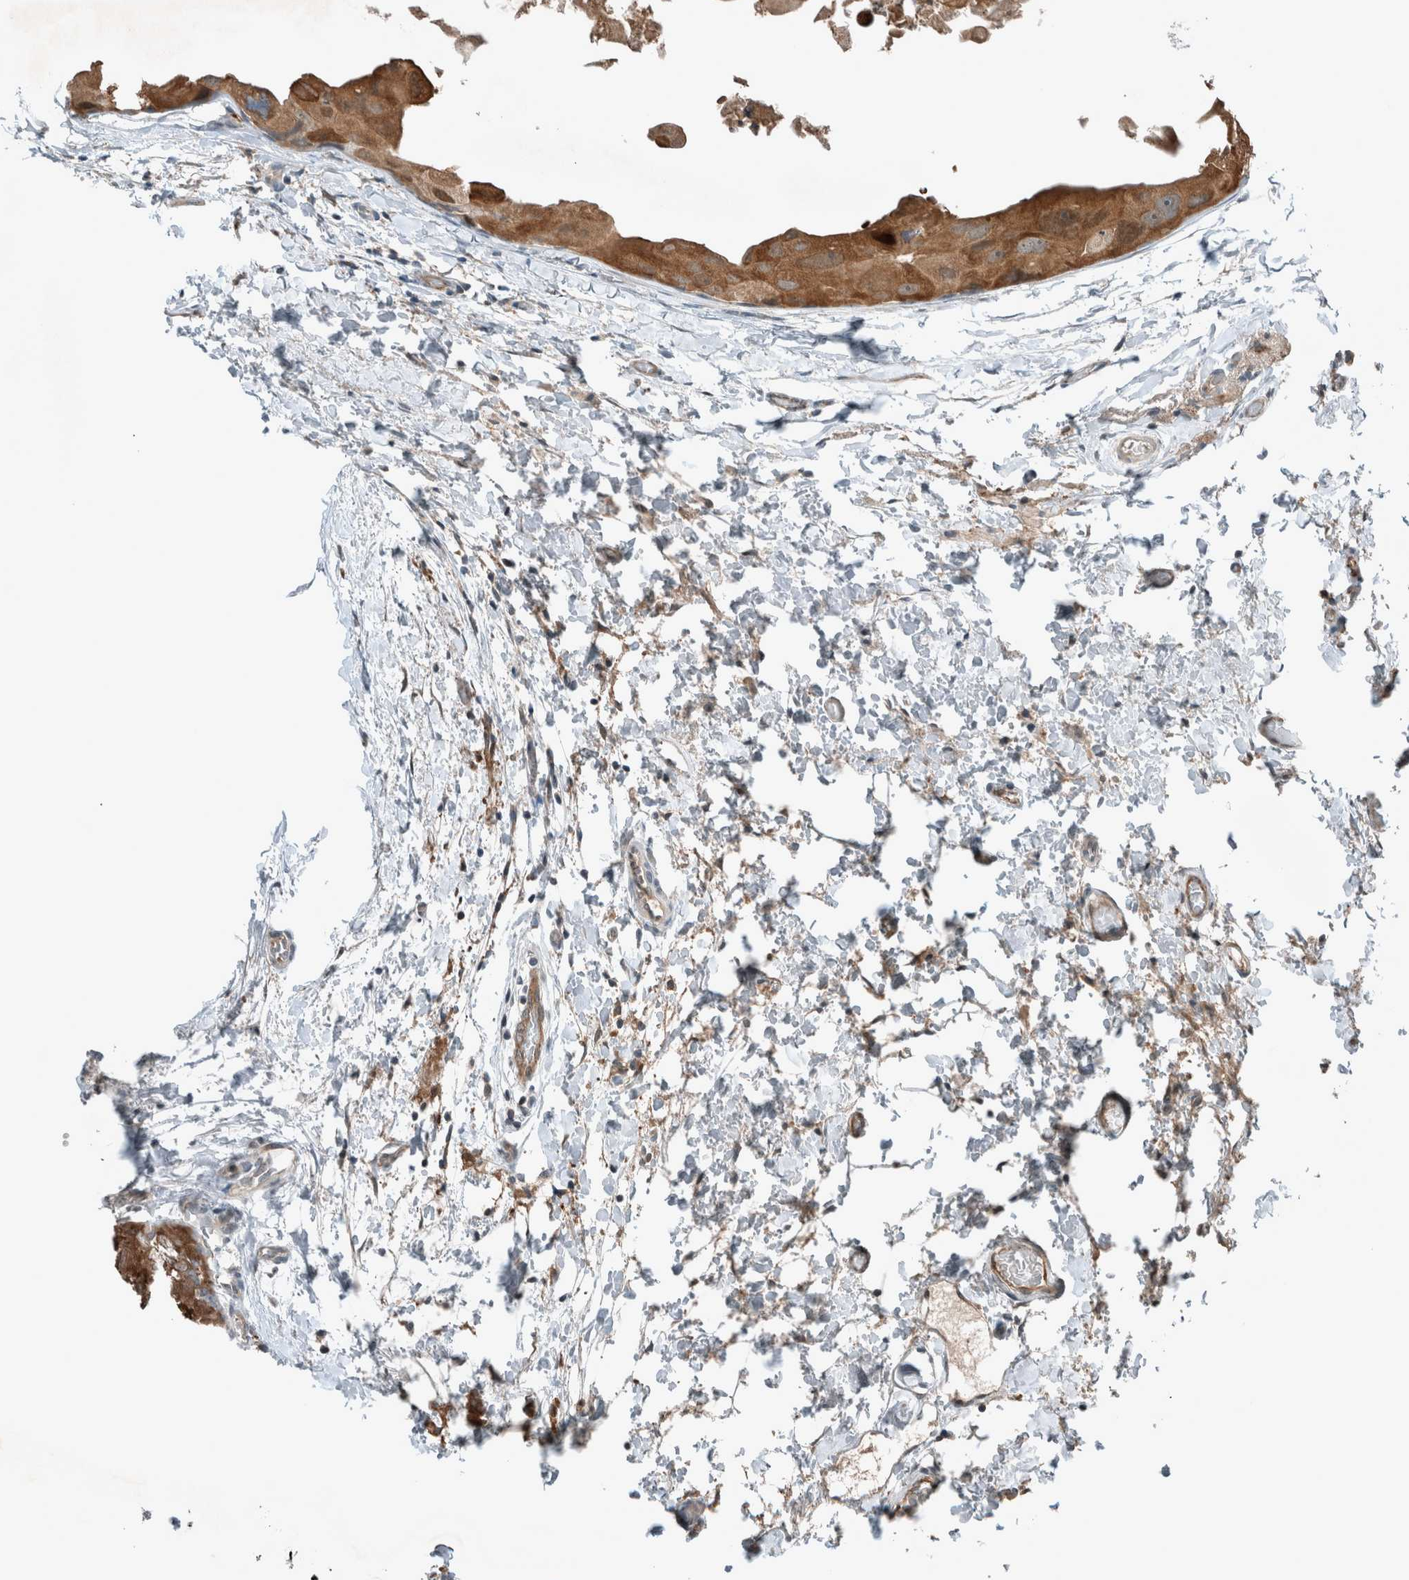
{"staining": {"intensity": "moderate", "quantity": ">75%", "location": "cytoplasmic/membranous"}, "tissue": "breast cancer", "cell_type": "Tumor cells", "image_type": "cancer", "snomed": [{"axis": "morphology", "description": "Duct carcinoma"}, {"axis": "topography", "description": "Breast"}], "caption": "A brown stain labels moderate cytoplasmic/membranous staining of a protein in human breast invasive ductal carcinoma tumor cells. (brown staining indicates protein expression, while blue staining denotes nuclei).", "gene": "RALGDS", "patient": {"sex": "female", "age": 62}}